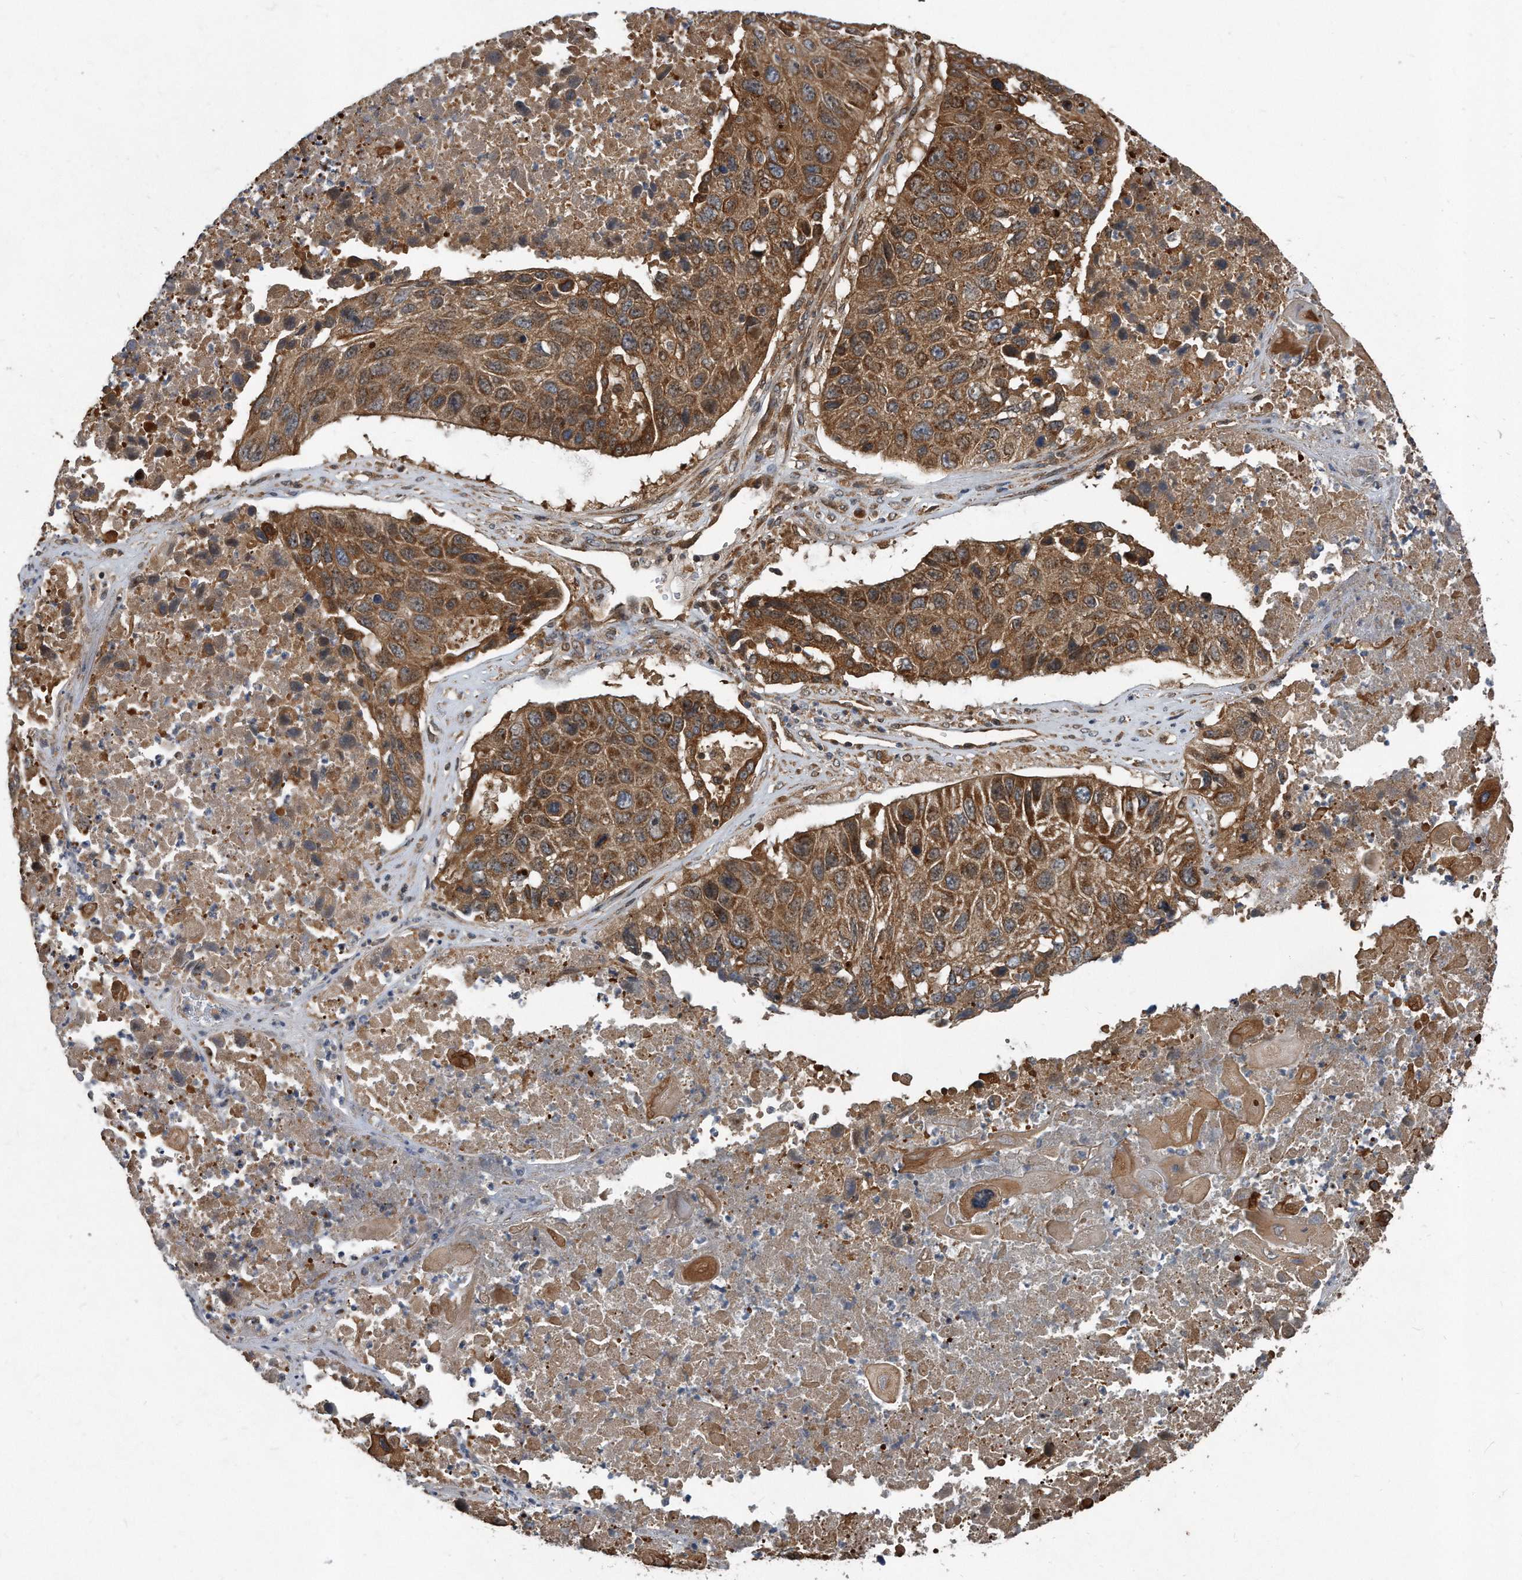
{"staining": {"intensity": "moderate", "quantity": ">75%", "location": "cytoplasmic/membranous"}, "tissue": "lung cancer", "cell_type": "Tumor cells", "image_type": "cancer", "snomed": [{"axis": "morphology", "description": "Squamous cell carcinoma, NOS"}, {"axis": "topography", "description": "Lung"}], "caption": "The immunohistochemical stain labels moderate cytoplasmic/membranous expression in tumor cells of lung cancer tissue.", "gene": "FAM136A", "patient": {"sex": "male", "age": 61}}